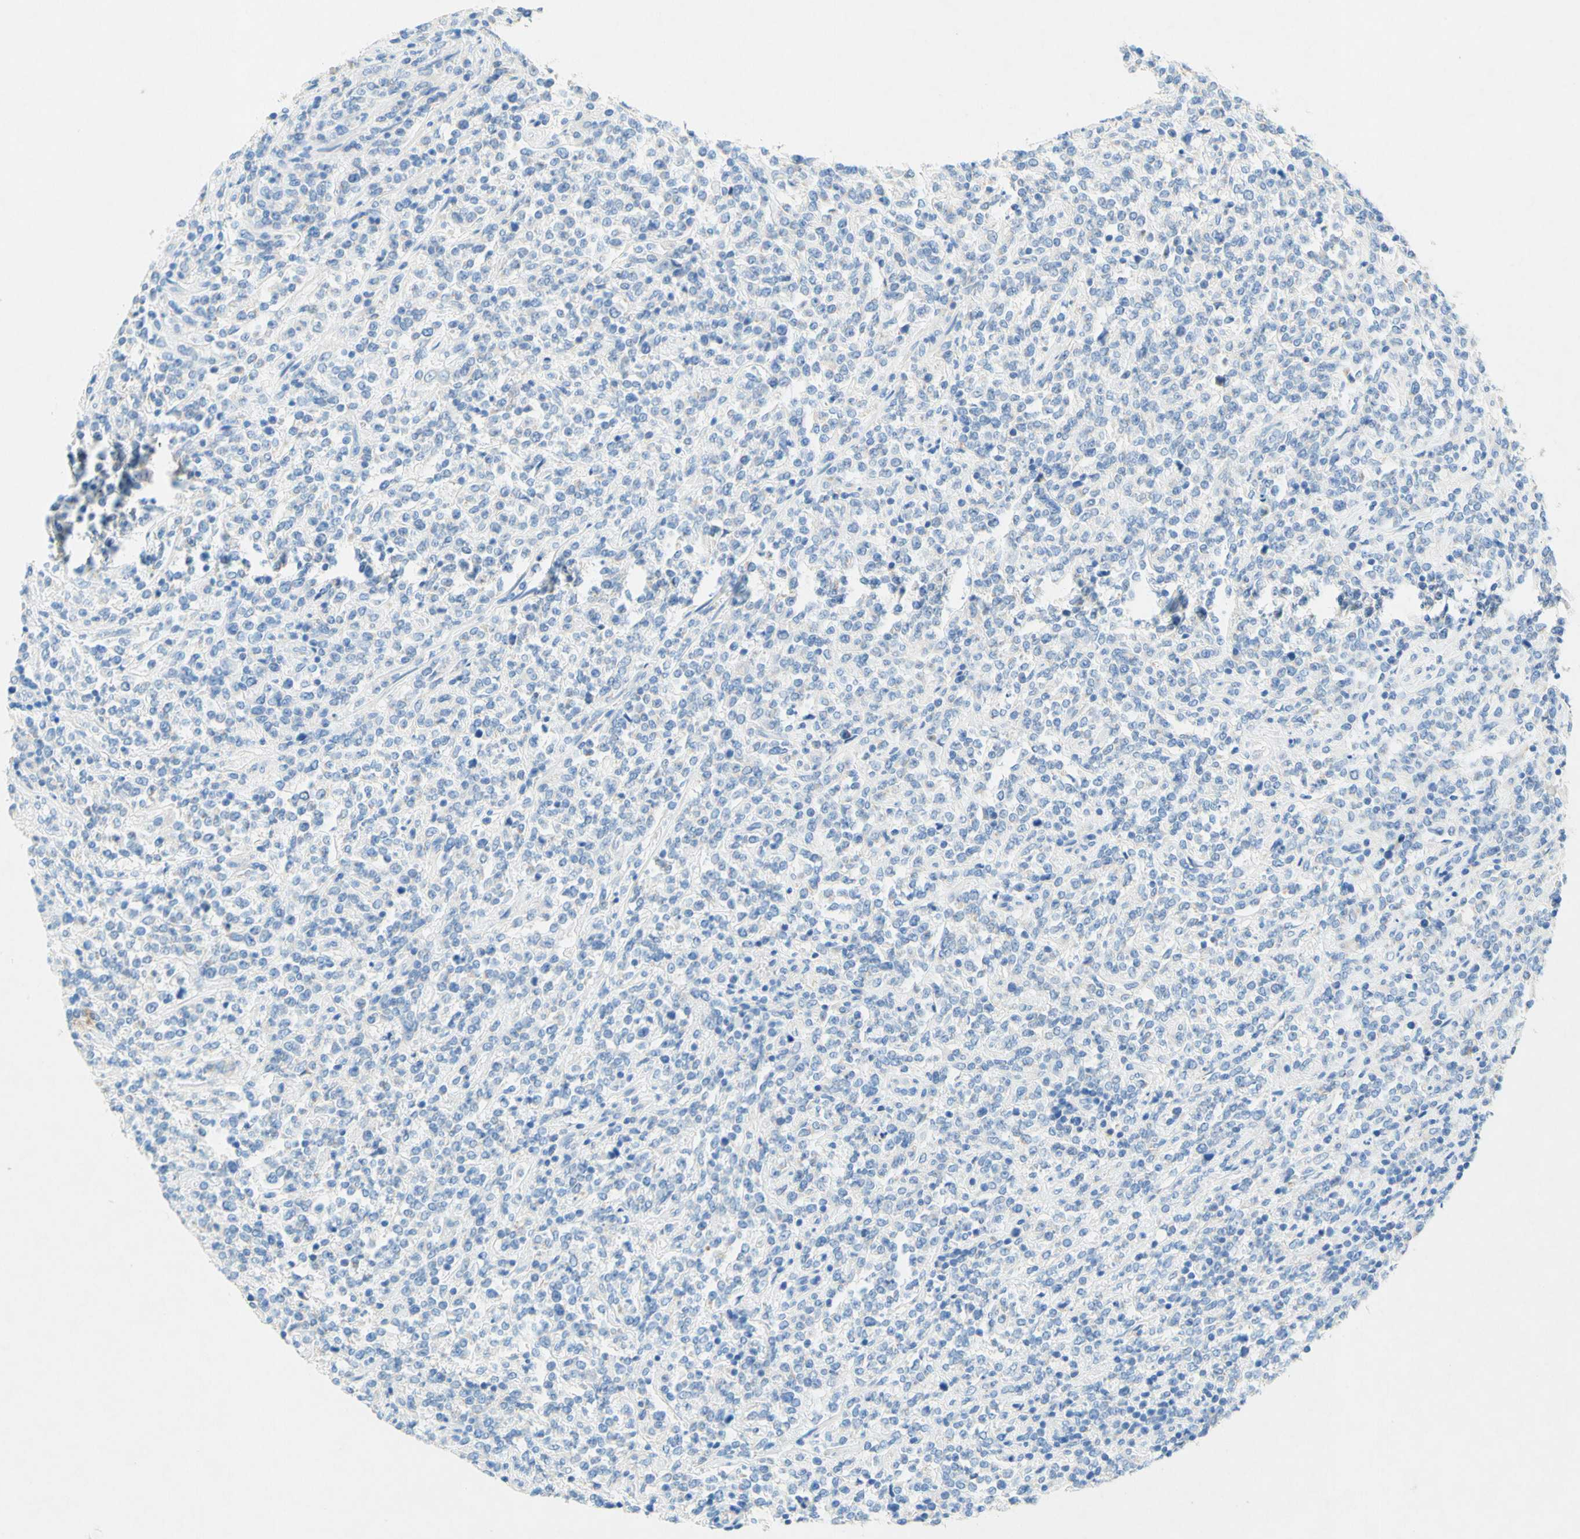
{"staining": {"intensity": "negative", "quantity": "none", "location": "none"}, "tissue": "lymphoma", "cell_type": "Tumor cells", "image_type": "cancer", "snomed": [{"axis": "morphology", "description": "Malignant lymphoma, non-Hodgkin's type, High grade"}, {"axis": "topography", "description": "Soft tissue"}], "caption": "DAB (3,3'-diaminobenzidine) immunohistochemical staining of human high-grade malignant lymphoma, non-Hodgkin's type displays no significant expression in tumor cells.", "gene": "SLC46A1", "patient": {"sex": "male", "age": 18}}